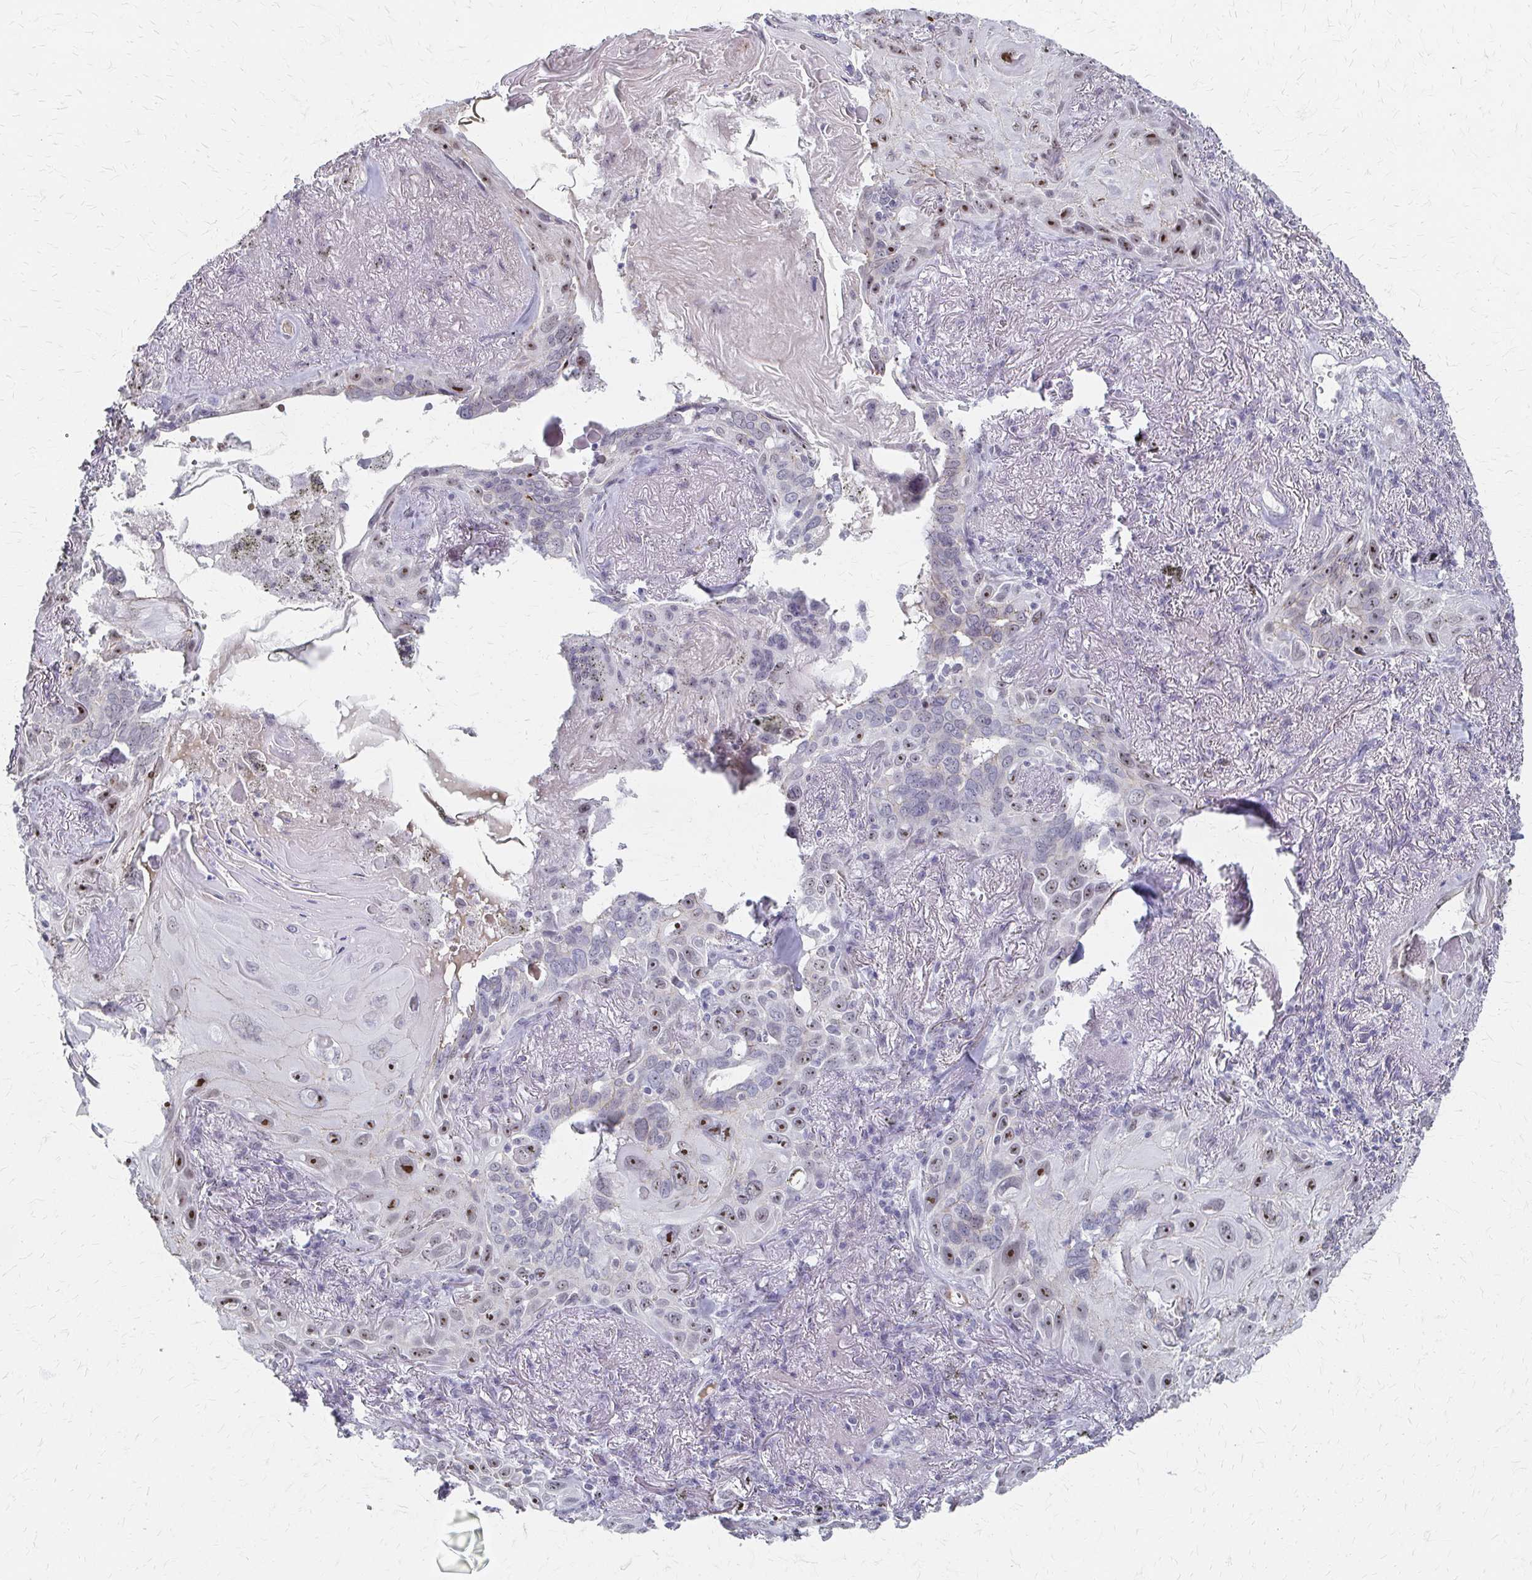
{"staining": {"intensity": "moderate", "quantity": "25%-75%", "location": "nuclear"}, "tissue": "lung cancer", "cell_type": "Tumor cells", "image_type": "cancer", "snomed": [{"axis": "morphology", "description": "Squamous cell carcinoma, NOS"}, {"axis": "topography", "description": "Lung"}], "caption": "Immunohistochemistry (IHC) (DAB) staining of lung cancer (squamous cell carcinoma) exhibits moderate nuclear protein staining in approximately 25%-75% of tumor cells. The staining is performed using DAB (3,3'-diaminobenzidine) brown chromogen to label protein expression. The nuclei are counter-stained blue using hematoxylin.", "gene": "PES1", "patient": {"sex": "male", "age": 79}}